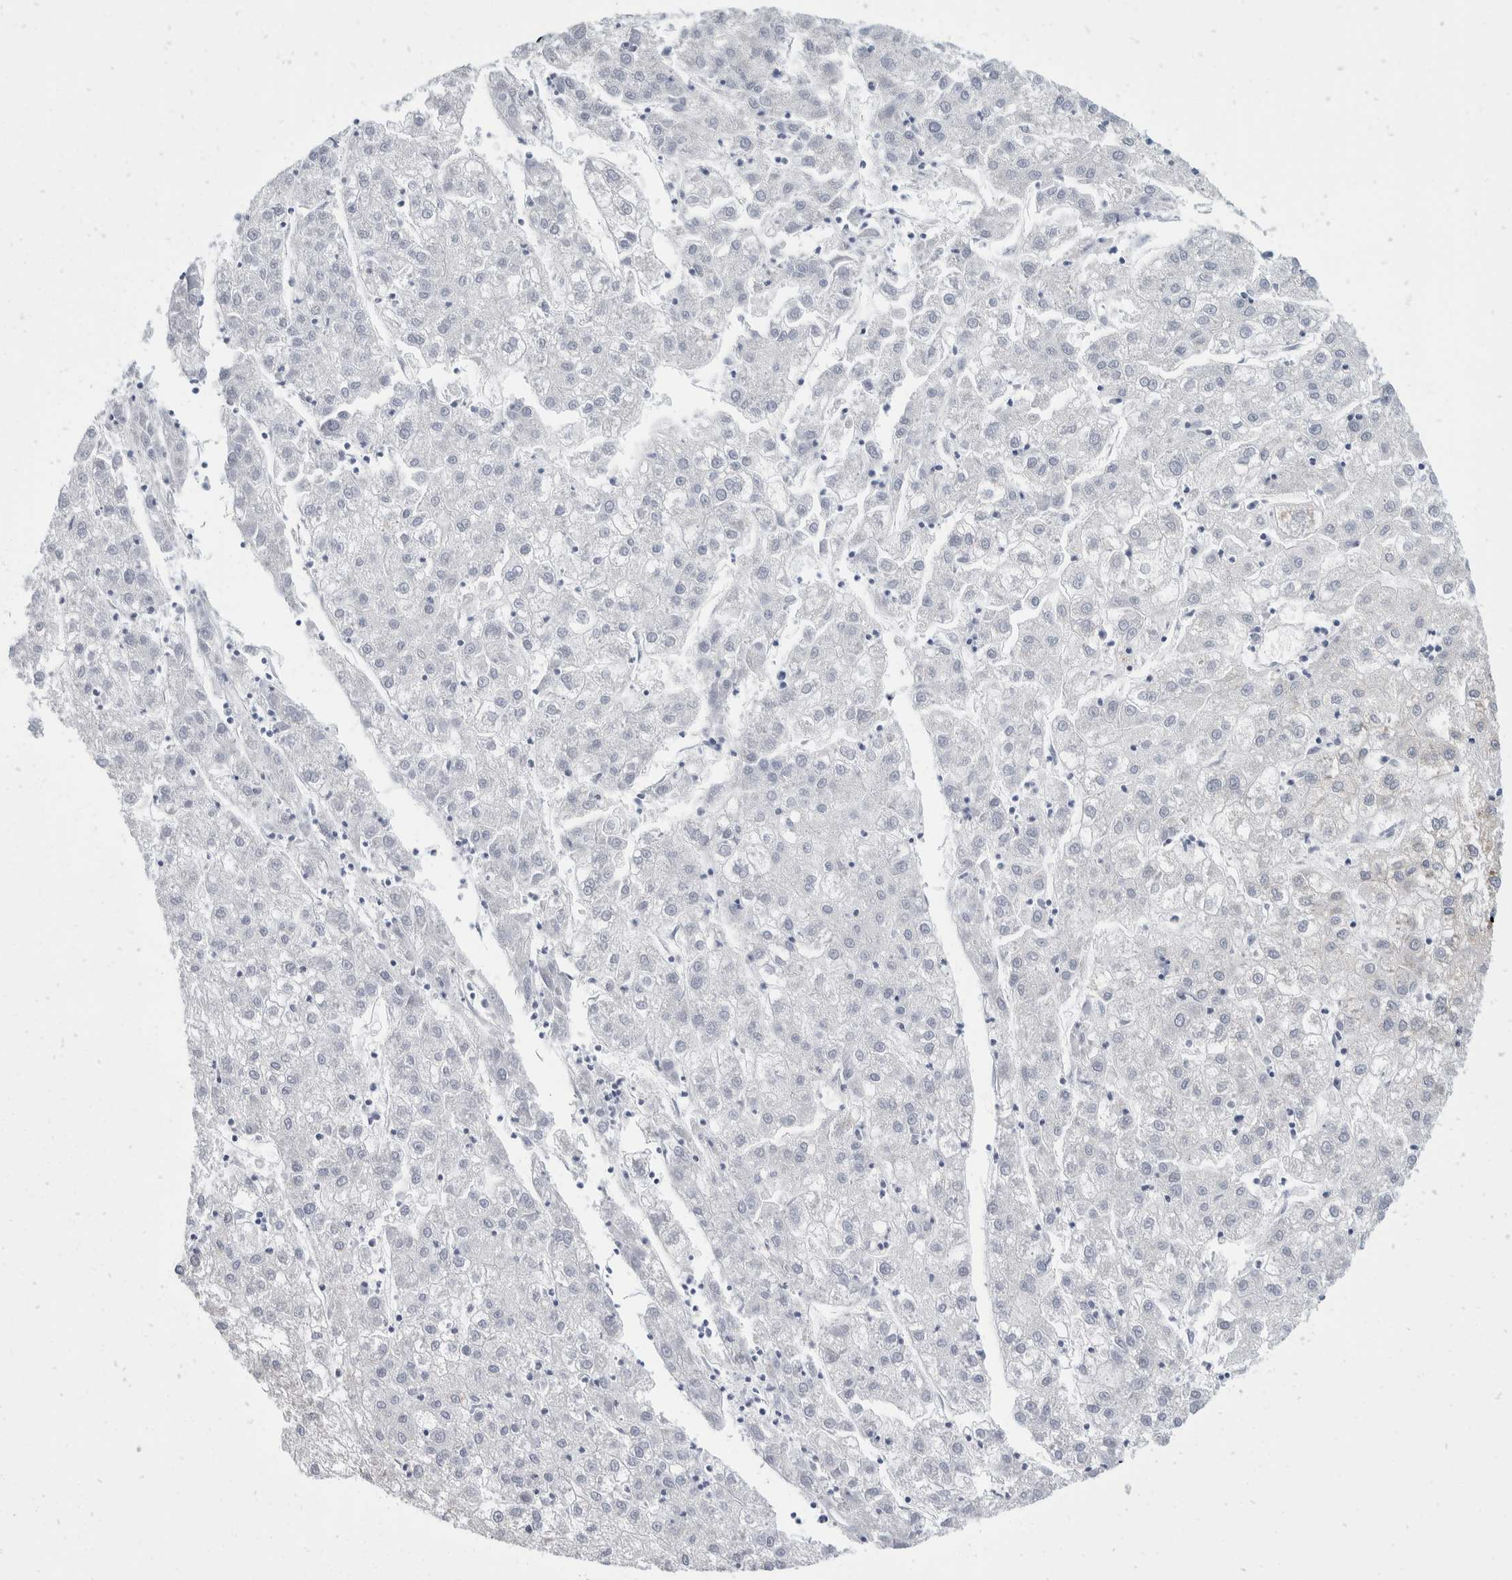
{"staining": {"intensity": "moderate", "quantity": "<25%", "location": "cytoplasmic/membranous"}, "tissue": "liver cancer", "cell_type": "Tumor cells", "image_type": "cancer", "snomed": [{"axis": "morphology", "description": "Carcinoma, Hepatocellular, NOS"}, {"axis": "topography", "description": "Liver"}], "caption": "The micrograph shows a brown stain indicating the presence of a protein in the cytoplasmic/membranous of tumor cells in hepatocellular carcinoma (liver).", "gene": "TMEM245", "patient": {"sex": "male", "age": 72}}